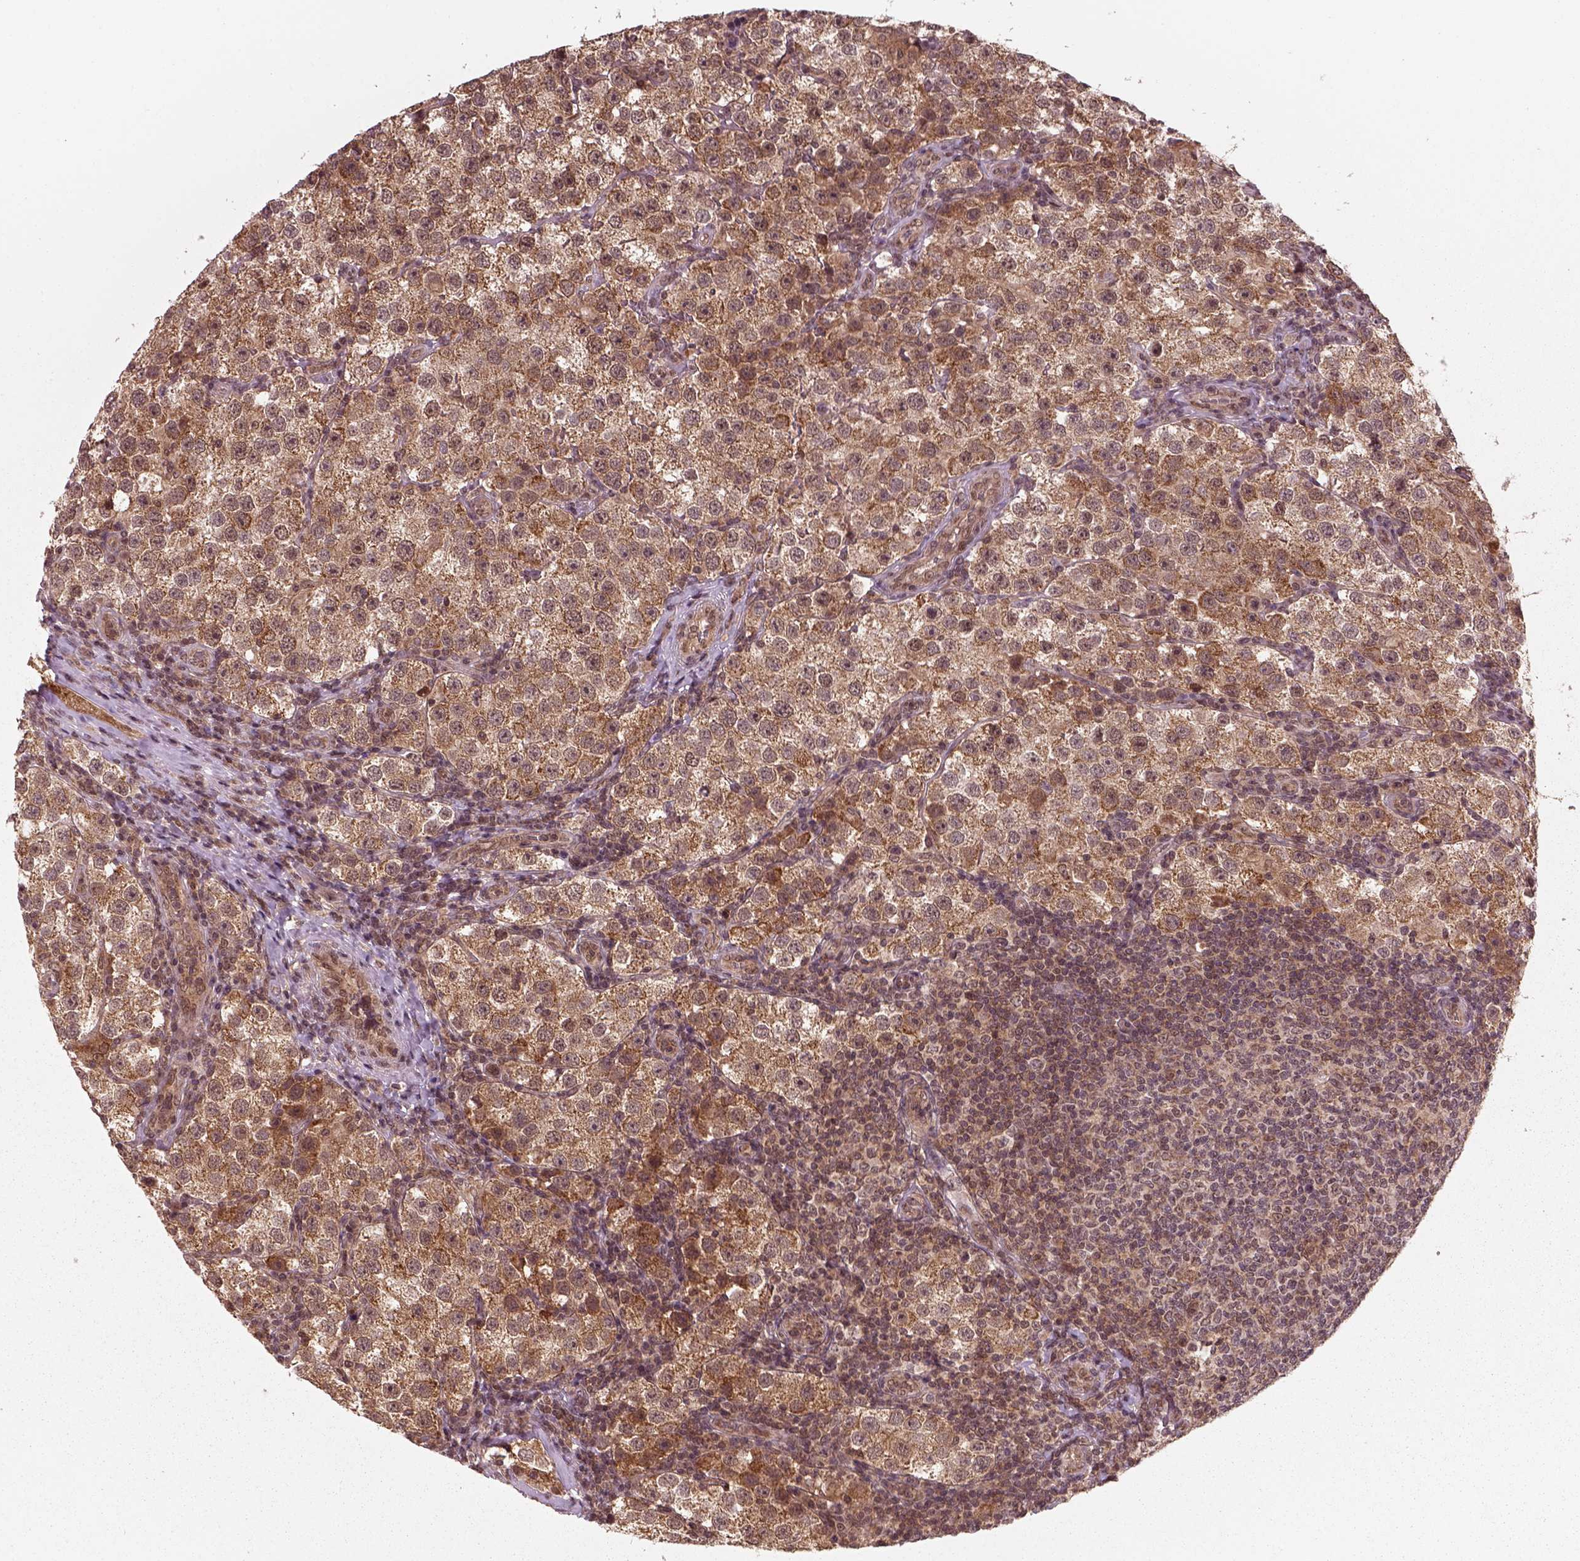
{"staining": {"intensity": "moderate", "quantity": ">75%", "location": "cytoplasmic/membranous"}, "tissue": "testis cancer", "cell_type": "Tumor cells", "image_type": "cancer", "snomed": [{"axis": "morphology", "description": "Seminoma, NOS"}, {"axis": "topography", "description": "Testis"}], "caption": "Human testis cancer (seminoma) stained with a brown dye exhibits moderate cytoplasmic/membranous positive staining in approximately >75% of tumor cells.", "gene": "NUDT9", "patient": {"sex": "male", "age": 37}}